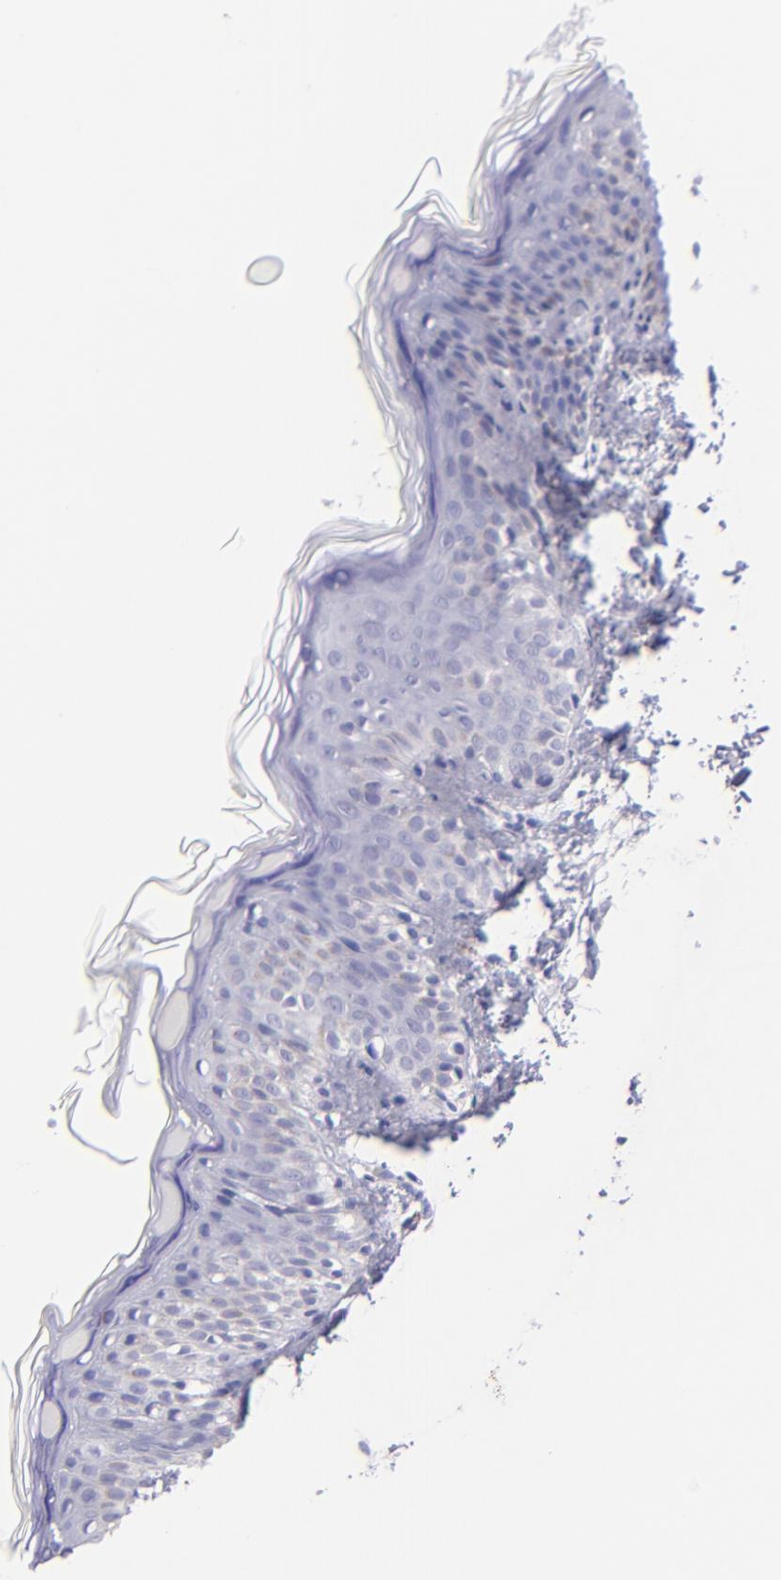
{"staining": {"intensity": "negative", "quantity": "none", "location": "none"}, "tissue": "skin", "cell_type": "Fibroblasts", "image_type": "normal", "snomed": [{"axis": "morphology", "description": "Normal tissue, NOS"}, {"axis": "topography", "description": "Skin"}], "caption": "There is no significant staining in fibroblasts of skin. The staining was performed using DAB to visualize the protein expression in brown, while the nuclei were stained in blue with hematoxylin (Magnification: 20x).", "gene": "PIP", "patient": {"sex": "female", "age": 4}}